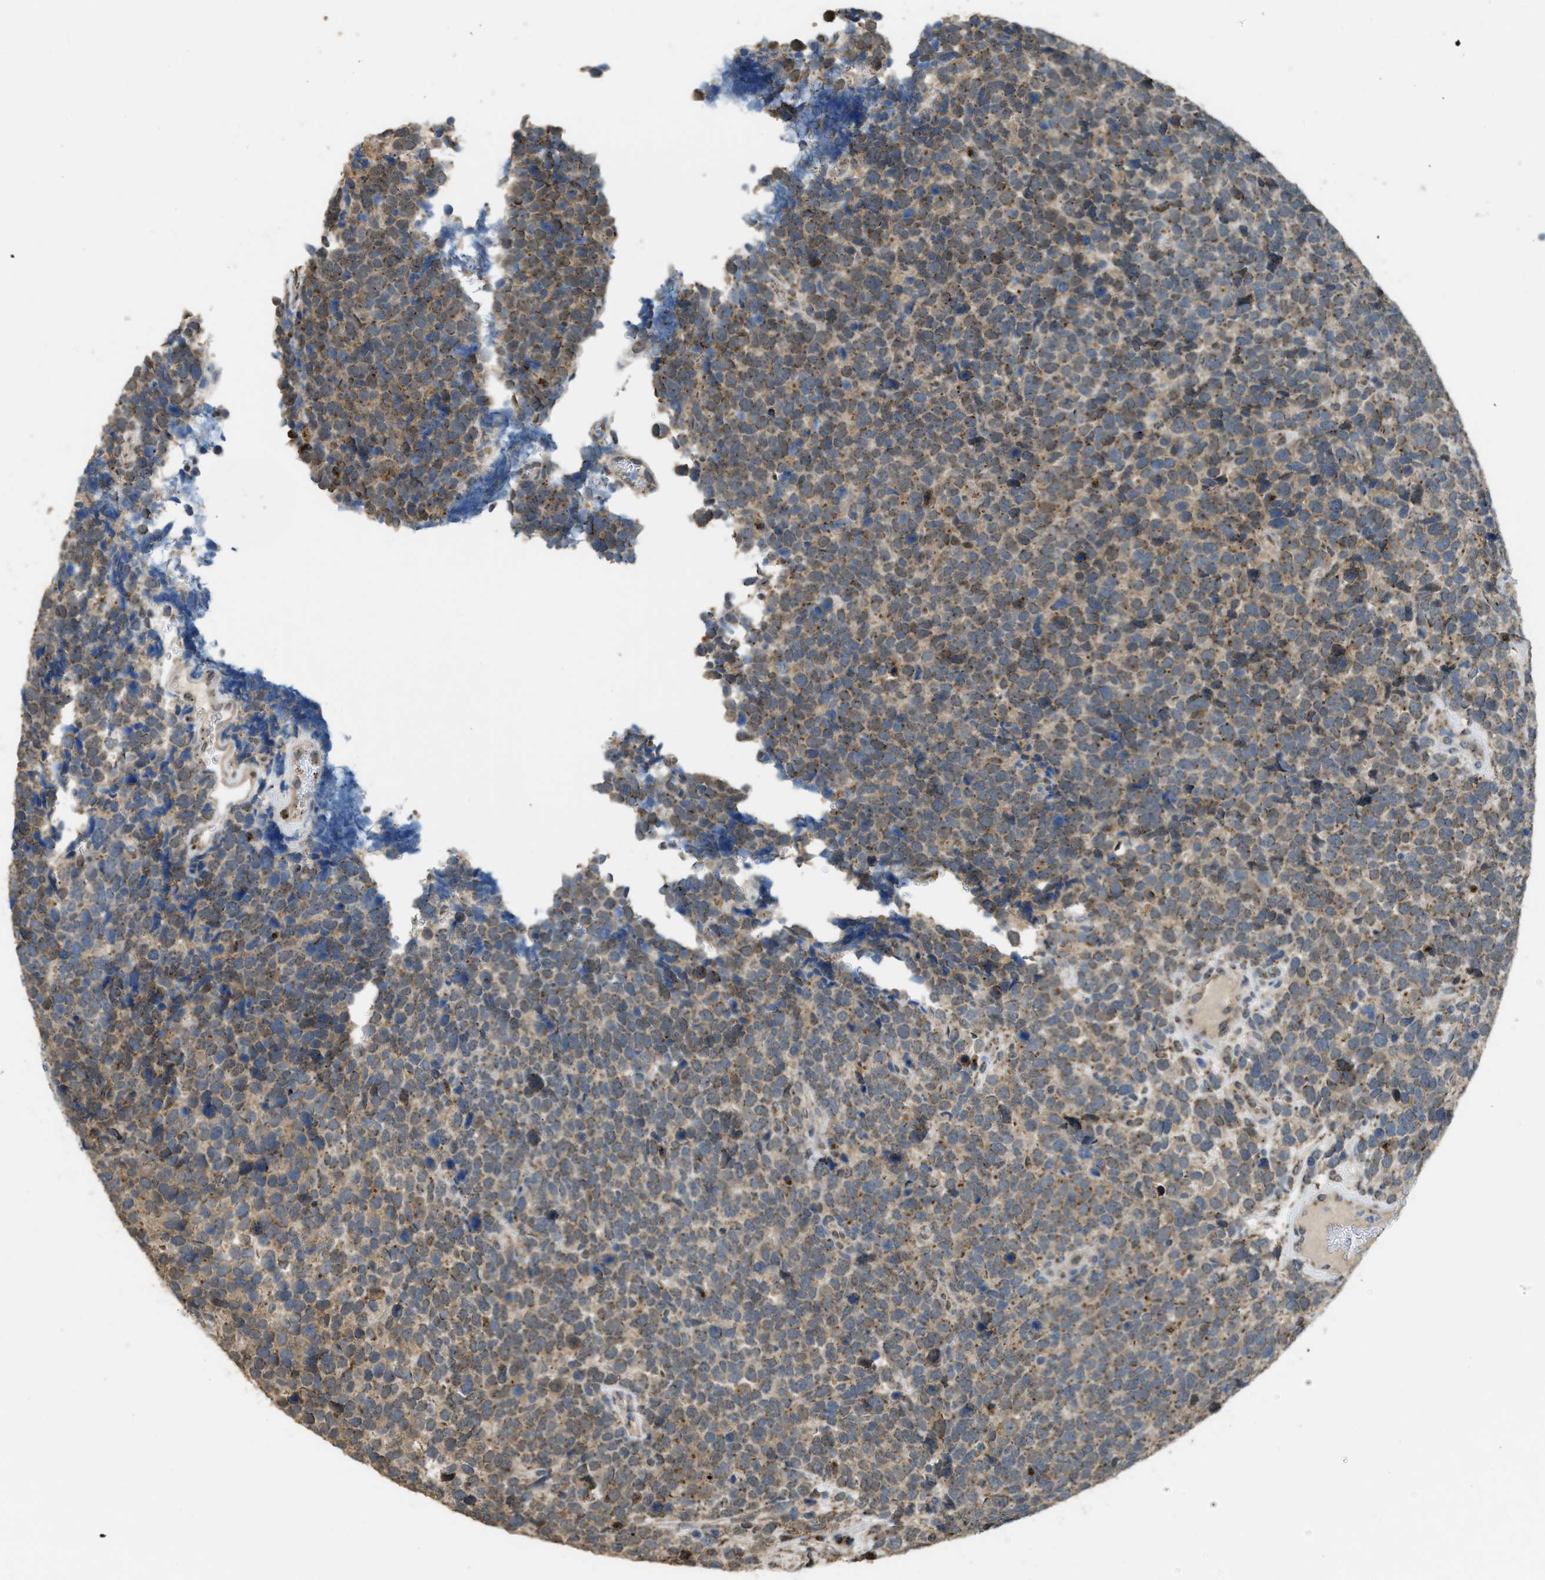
{"staining": {"intensity": "moderate", "quantity": ">75%", "location": "cytoplasmic/membranous"}, "tissue": "urothelial cancer", "cell_type": "Tumor cells", "image_type": "cancer", "snomed": [{"axis": "morphology", "description": "Urothelial carcinoma, High grade"}, {"axis": "topography", "description": "Urinary bladder"}], "caption": "IHC staining of urothelial carcinoma (high-grade), which exhibits medium levels of moderate cytoplasmic/membranous staining in approximately >75% of tumor cells indicating moderate cytoplasmic/membranous protein expression. The staining was performed using DAB (brown) for protein detection and nuclei were counterstained in hematoxylin (blue).", "gene": "IPO7", "patient": {"sex": "female", "age": 82}}